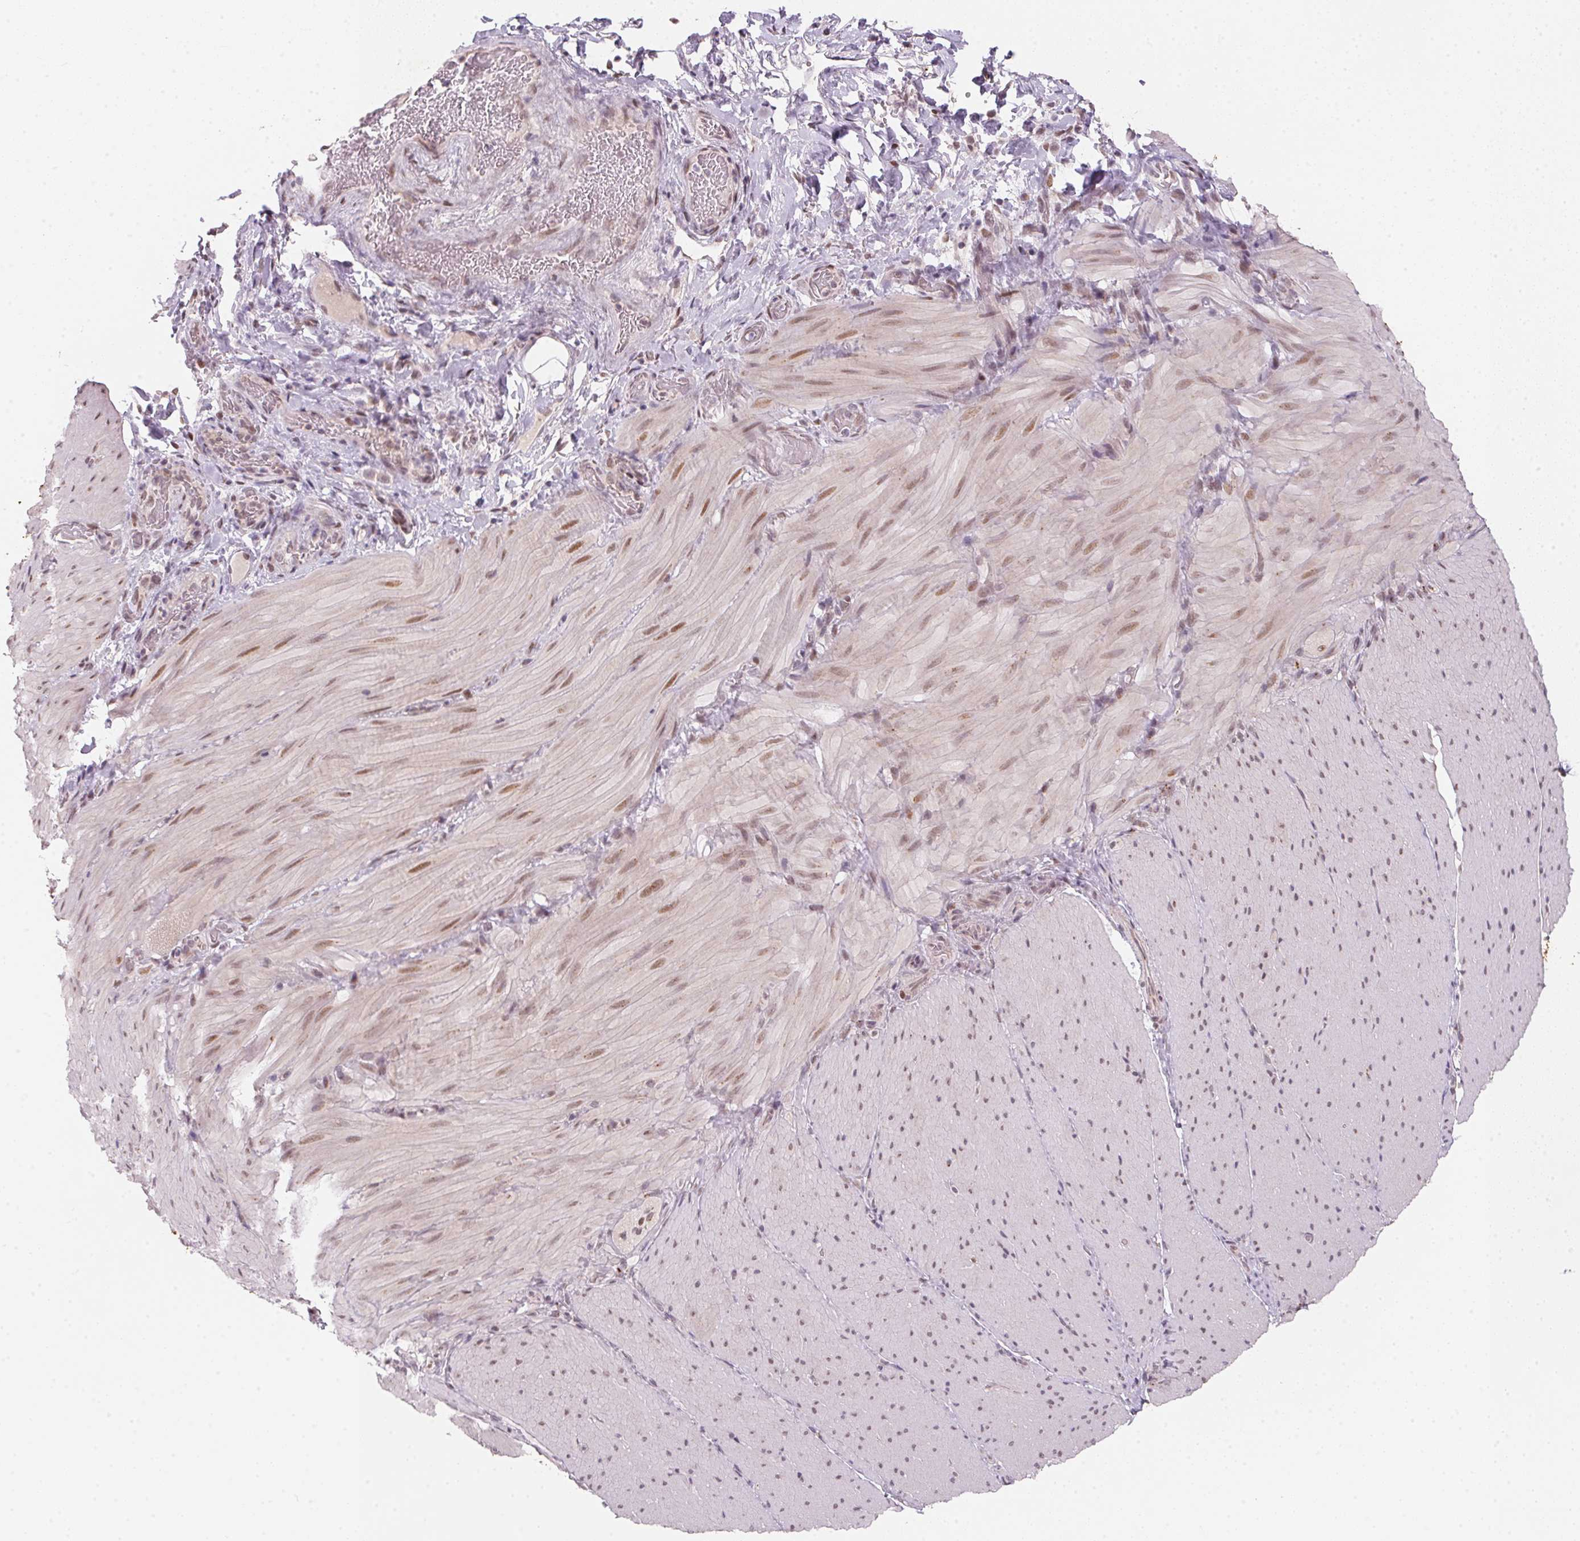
{"staining": {"intensity": "weak", "quantity": "25%-75%", "location": "nuclear"}, "tissue": "smooth muscle", "cell_type": "Smooth muscle cells", "image_type": "normal", "snomed": [{"axis": "morphology", "description": "Normal tissue, NOS"}, {"axis": "topography", "description": "Smooth muscle"}, {"axis": "topography", "description": "Colon"}], "caption": "A brown stain labels weak nuclear positivity of a protein in smooth muscle cells of unremarkable human smooth muscle. Ihc stains the protein in brown and the nuclei are stained blue.", "gene": "RAB22A", "patient": {"sex": "male", "age": 73}}